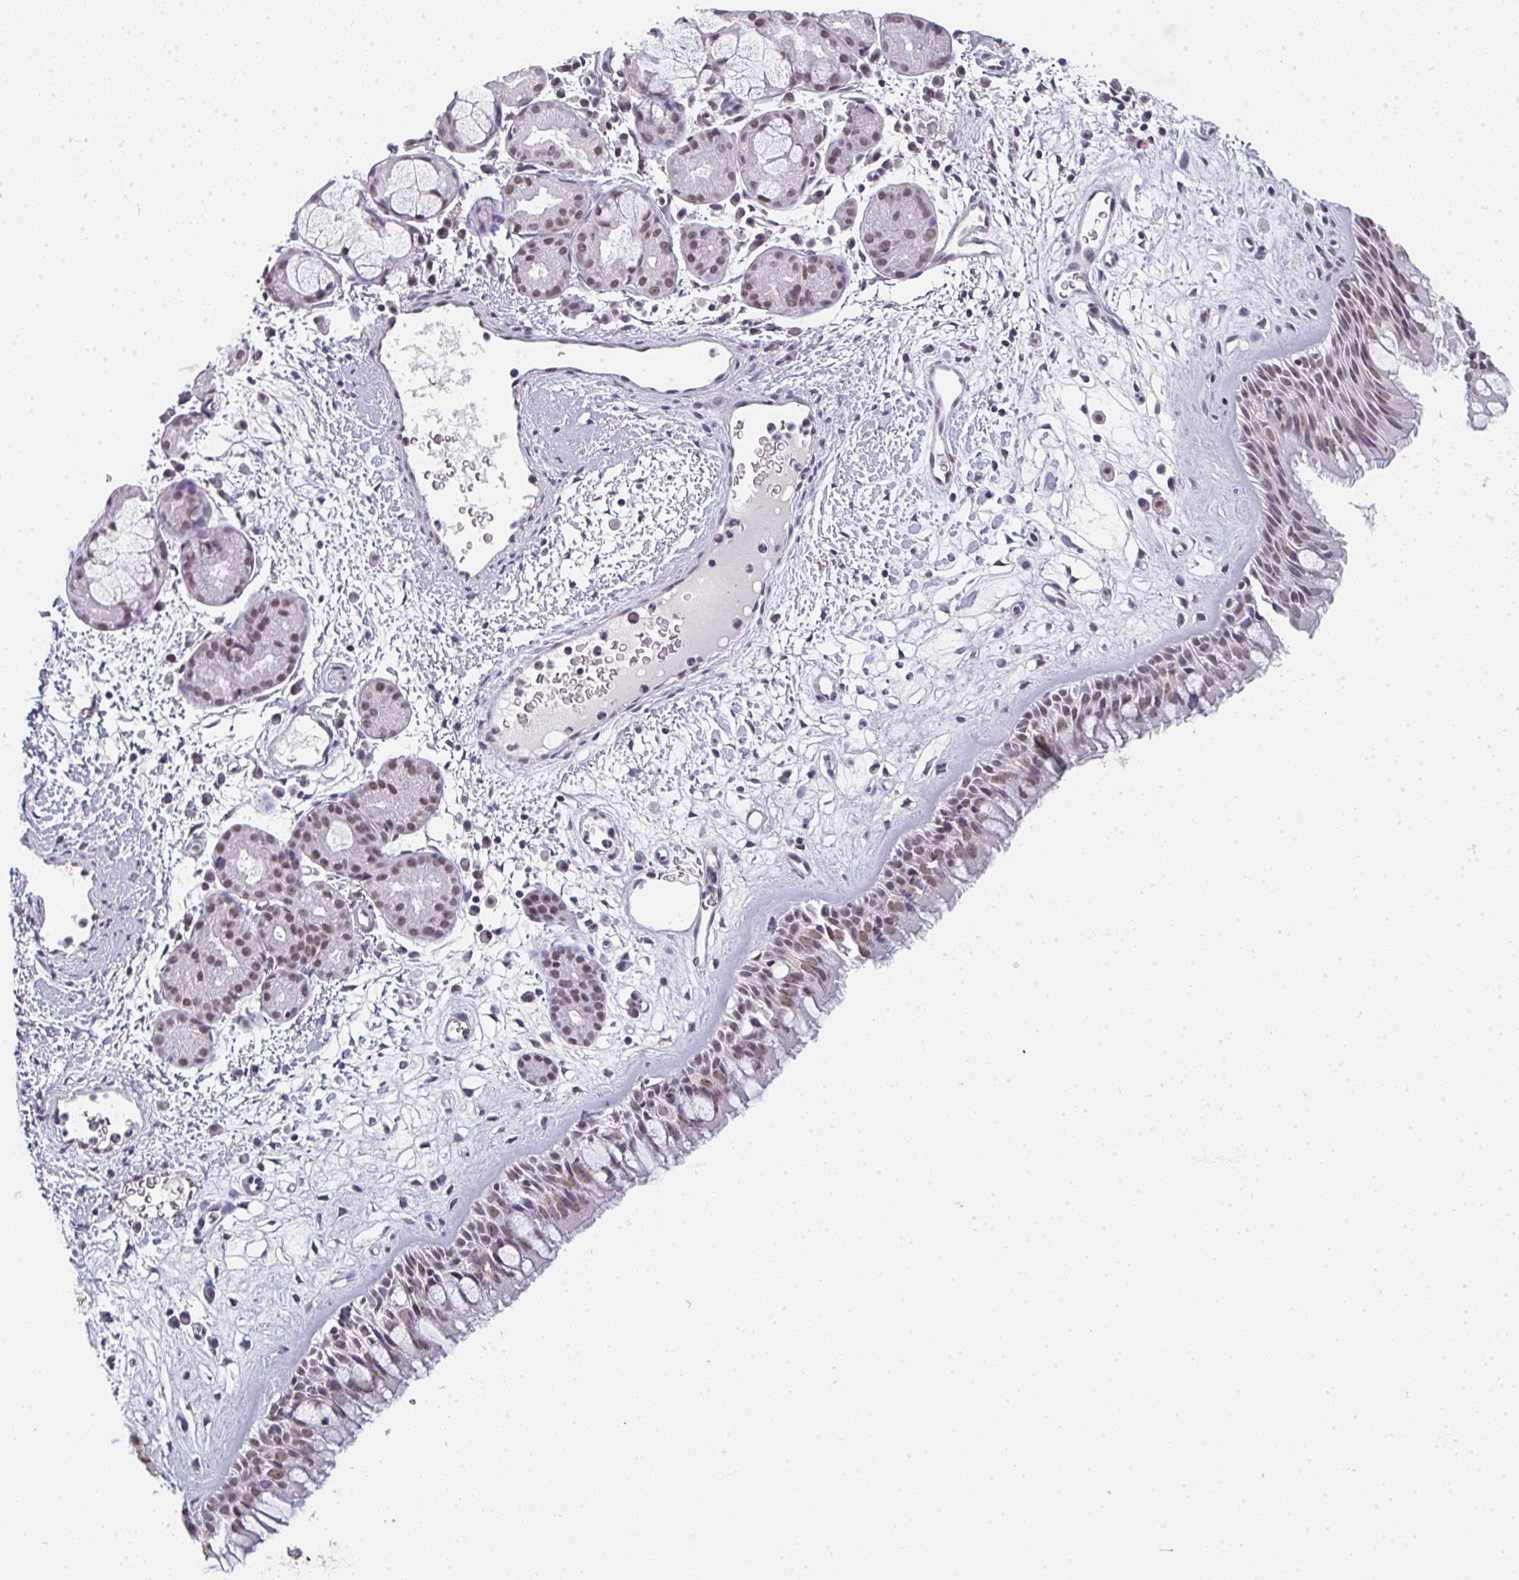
{"staining": {"intensity": "moderate", "quantity": ">75%", "location": "nuclear"}, "tissue": "nasopharynx", "cell_type": "Respiratory epithelial cells", "image_type": "normal", "snomed": [{"axis": "morphology", "description": "Normal tissue, NOS"}, {"axis": "topography", "description": "Nasopharynx"}], "caption": "Protein staining reveals moderate nuclear positivity in about >75% of respiratory epithelial cells in benign nasopharynx. (Stains: DAB in brown, nuclei in blue, Microscopy: brightfield microscopy at high magnification).", "gene": "DKC1", "patient": {"sex": "male", "age": 65}}